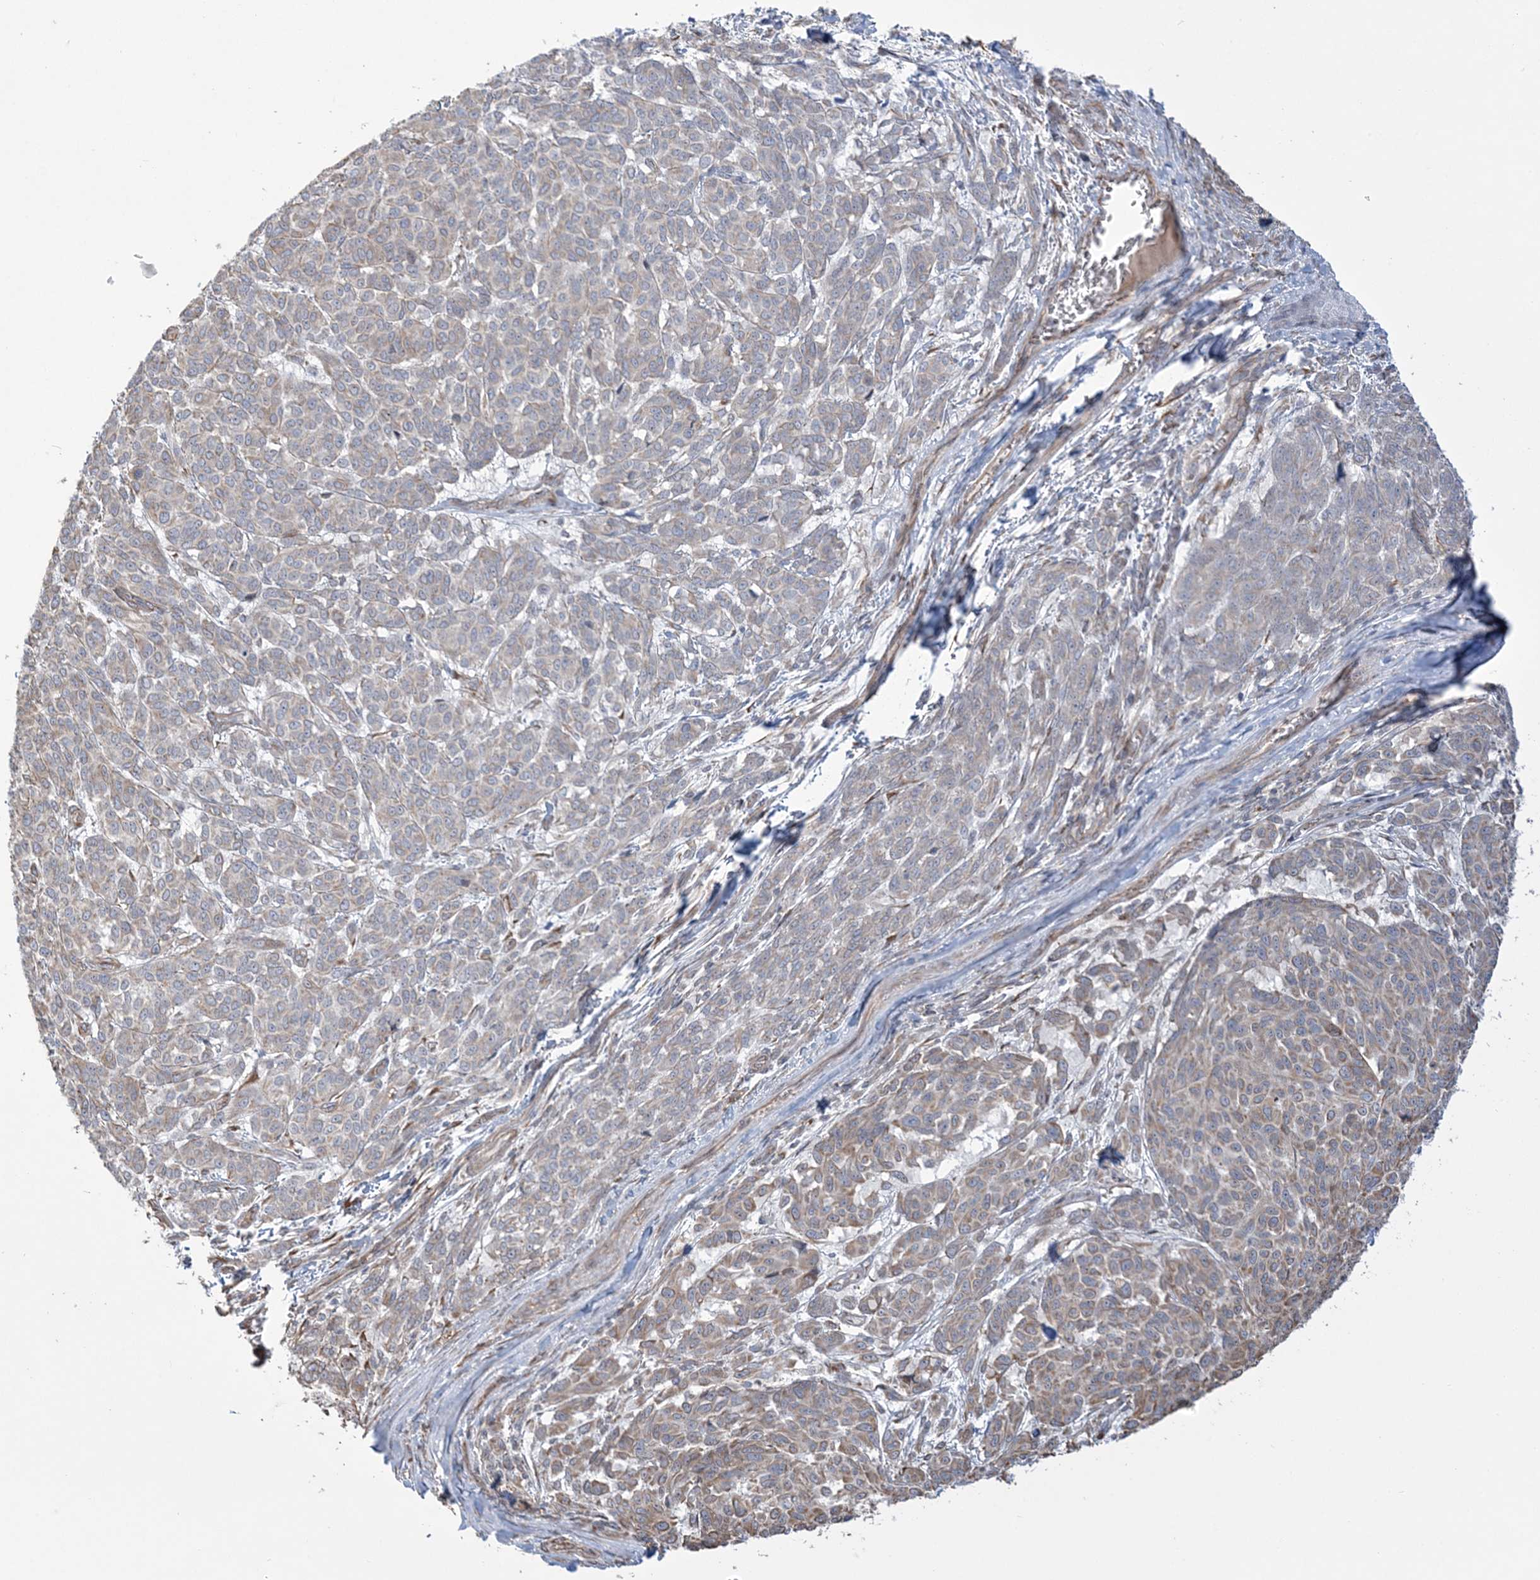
{"staining": {"intensity": "weak", "quantity": "25%-75%", "location": "cytoplasmic/membranous"}, "tissue": "melanoma", "cell_type": "Tumor cells", "image_type": "cancer", "snomed": [{"axis": "morphology", "description": "Malignant melanoma, NOS"}, {"axis": "topography", "description": "Skin"}], "caption": "Immunohistochemistry (IHC) of melanoma demonstrates low levels of weak cytoplasmic/membranous positivity in about 25%-75% of tumor cells. The protein is shown in brown color, while the nuclei are stained blue.", "gene": "ZNF821", "patient": {"sex": "male", "age": 49}}